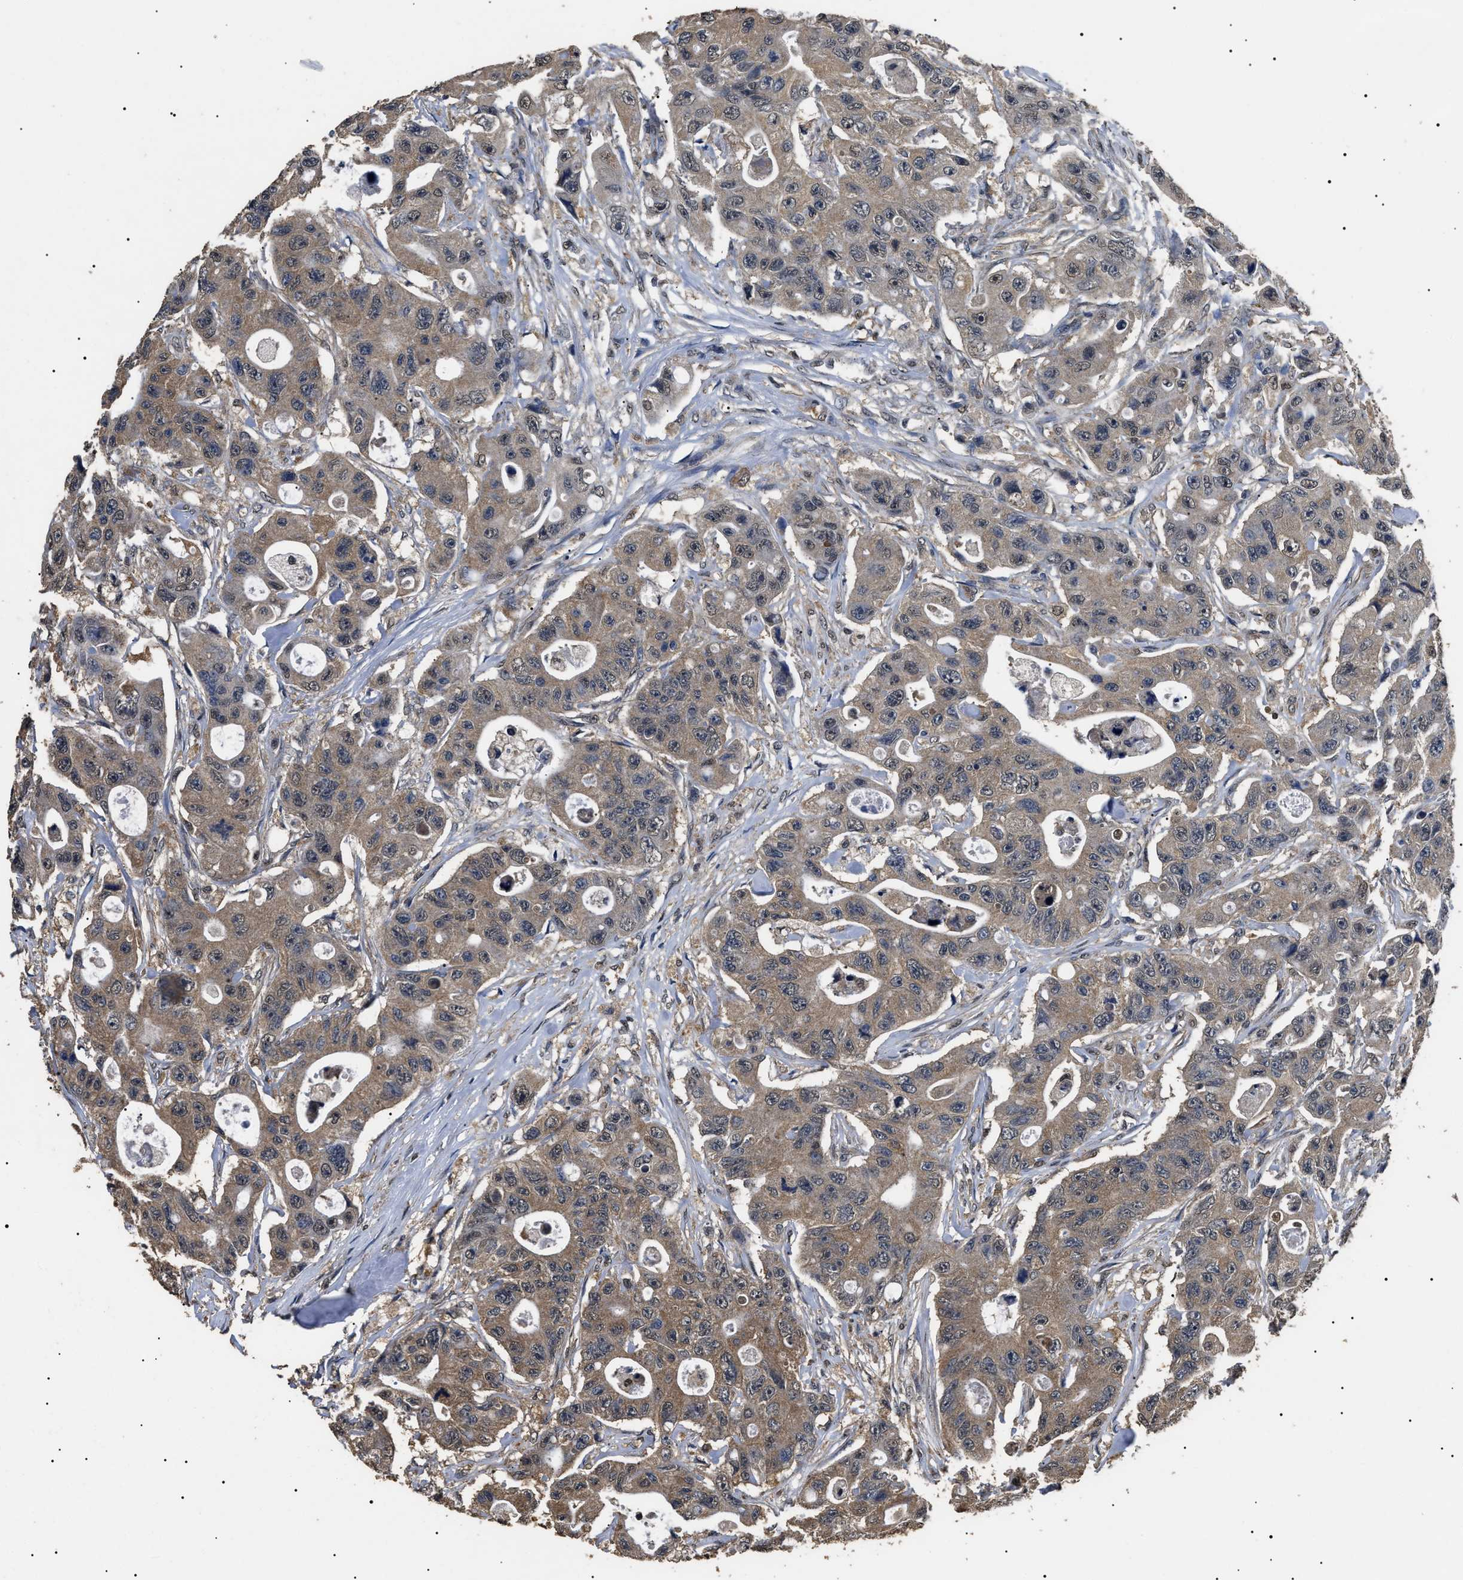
{"staining": {"intensity": "moderate", "quantity": ">75%", "location": "cytoplasmic/membranous"}, "tissue": "colorectal cancer", "cell_type": "Tumor cells", "image_type": "cancer", "snomed": [{"axis": "morphology", "description": "Adenocarcinoma, NOS"}, {"axis": "topography", "description": "Colon"}], "caption": "A photomicrograph of adenocarcinoma (colorectal) stained for a protein shows moderate cytoplasmic/membranous brown staining in tumor cells.", "gene": "PSMD8", "patient": {"sex": "female", "age": 46}}